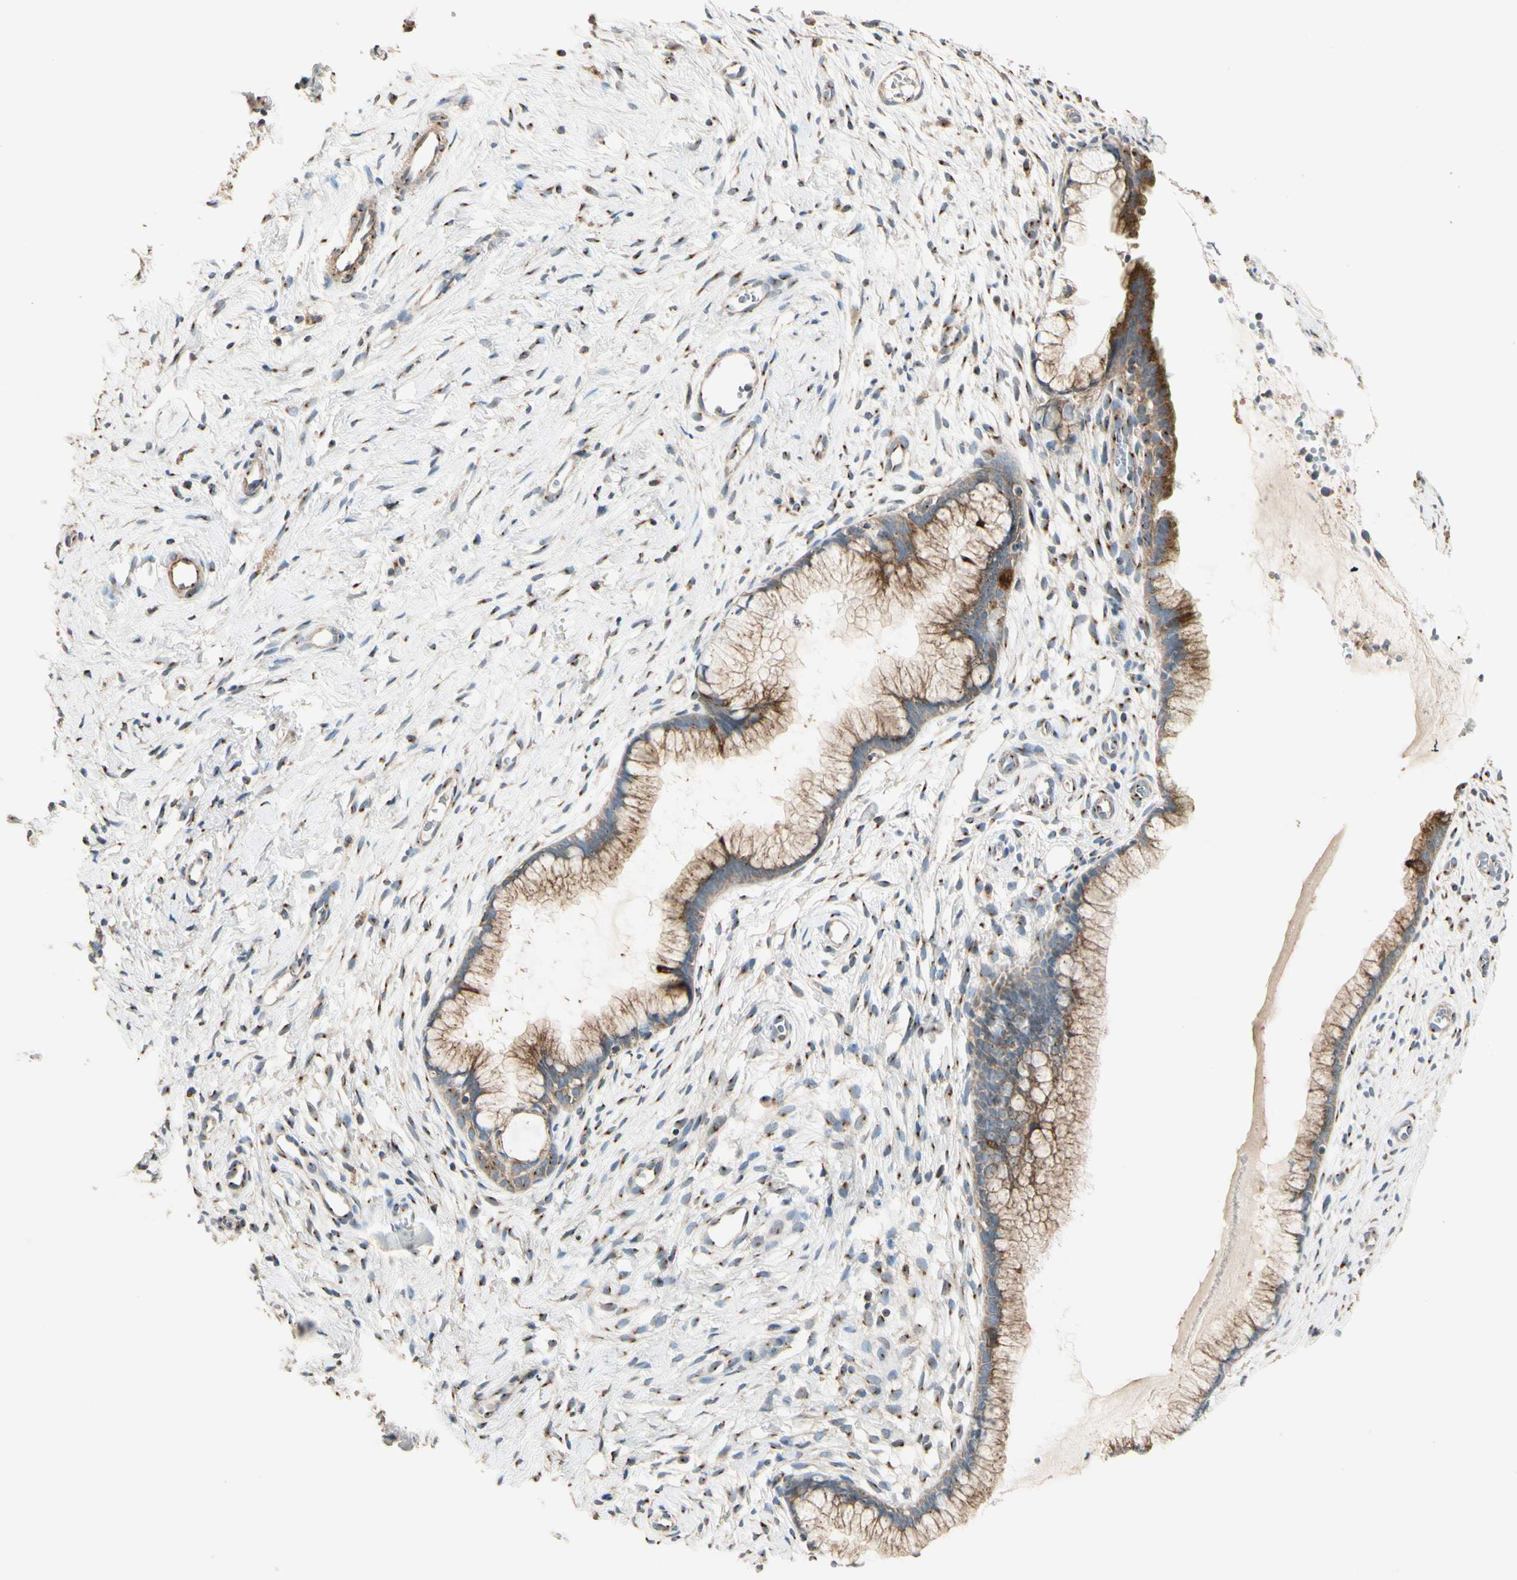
{"staining": {"intensity": "moderate", "quantity": ">75%", "location": "cytoplasmic/membranous"}, "tissue": "cervix", "cell_type": "Glandular cells", "image_type": "normal", "snomed": [{"axis": "morphology", "description": "Normal tissue, NOS"}, {"axis": "topography", "description": "Cervix"}], "caption": "This image shows IHC staining of unremarkable human cervix, with medium moderate cytoplasmic/membranous expression in about >75% of glandular cells.", "gene": "AKAP9", "patient": {"sex": "female", "age": 65}}